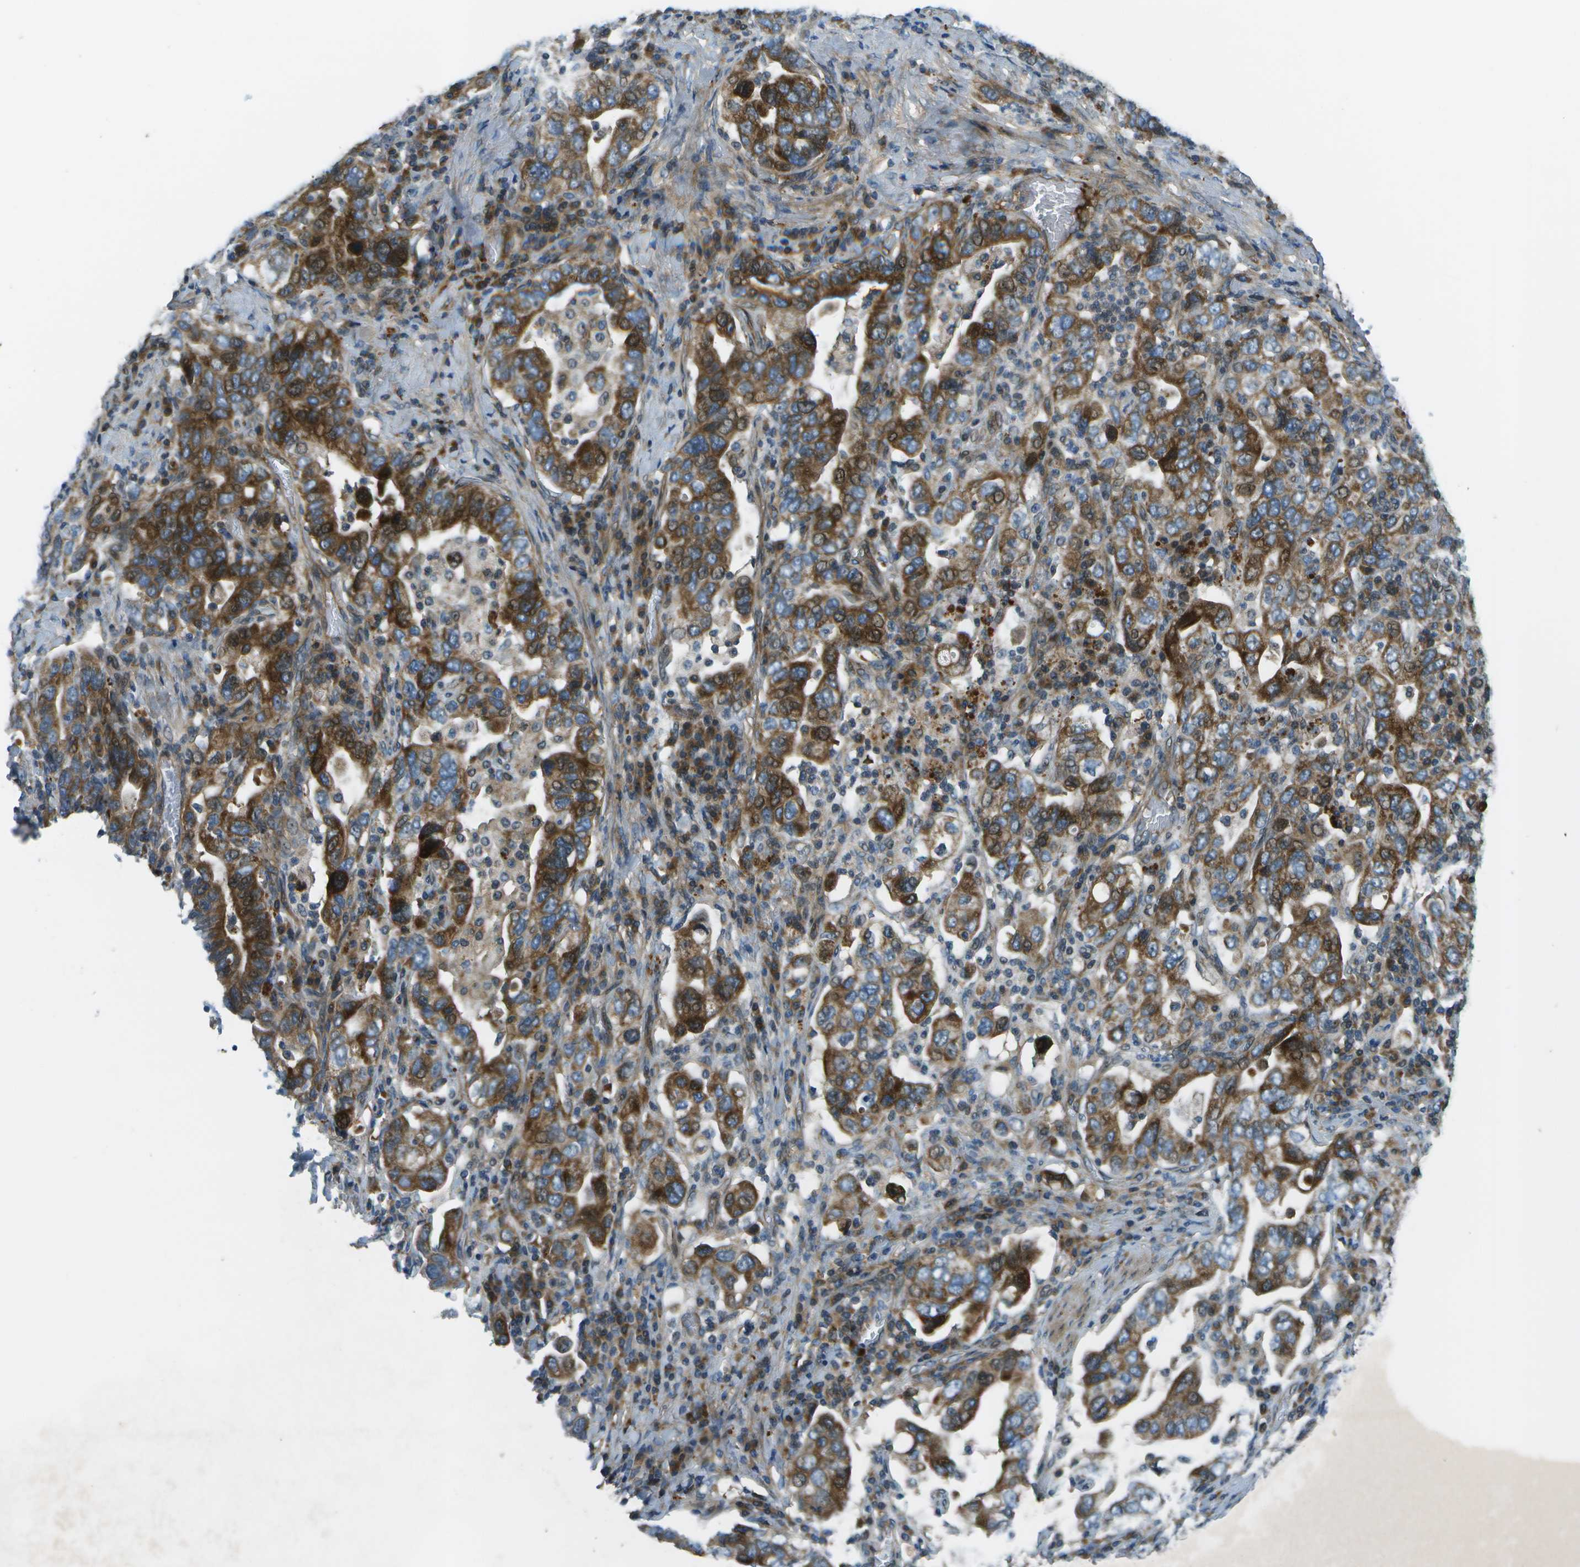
{"staining": {"intensity": "strong", "quantity": ">75%", "location": "cytoplasmic/membranous"}, "tissue": "stomach cancer", "cell_type": "Tumor cells", "image_type": "cancer", "snomed": [{"axis": "morphology", "description": "Adenocarcinoma, NOS"}, {"axis": "topography", "description": "Stomach, upper"}], "caption": "Brown immunohistochemical staining in stomach adenocarcinoma shows strong cytoplasmic/membranous expression in approximately >75% of tumor cells. The staining was performed using DAB, with brown indicating positive protein expression. Nuclei are stained blue with hematoxylin.", "gene": "PXYLP1", "patient": {"sex": "male", "age": 62}}